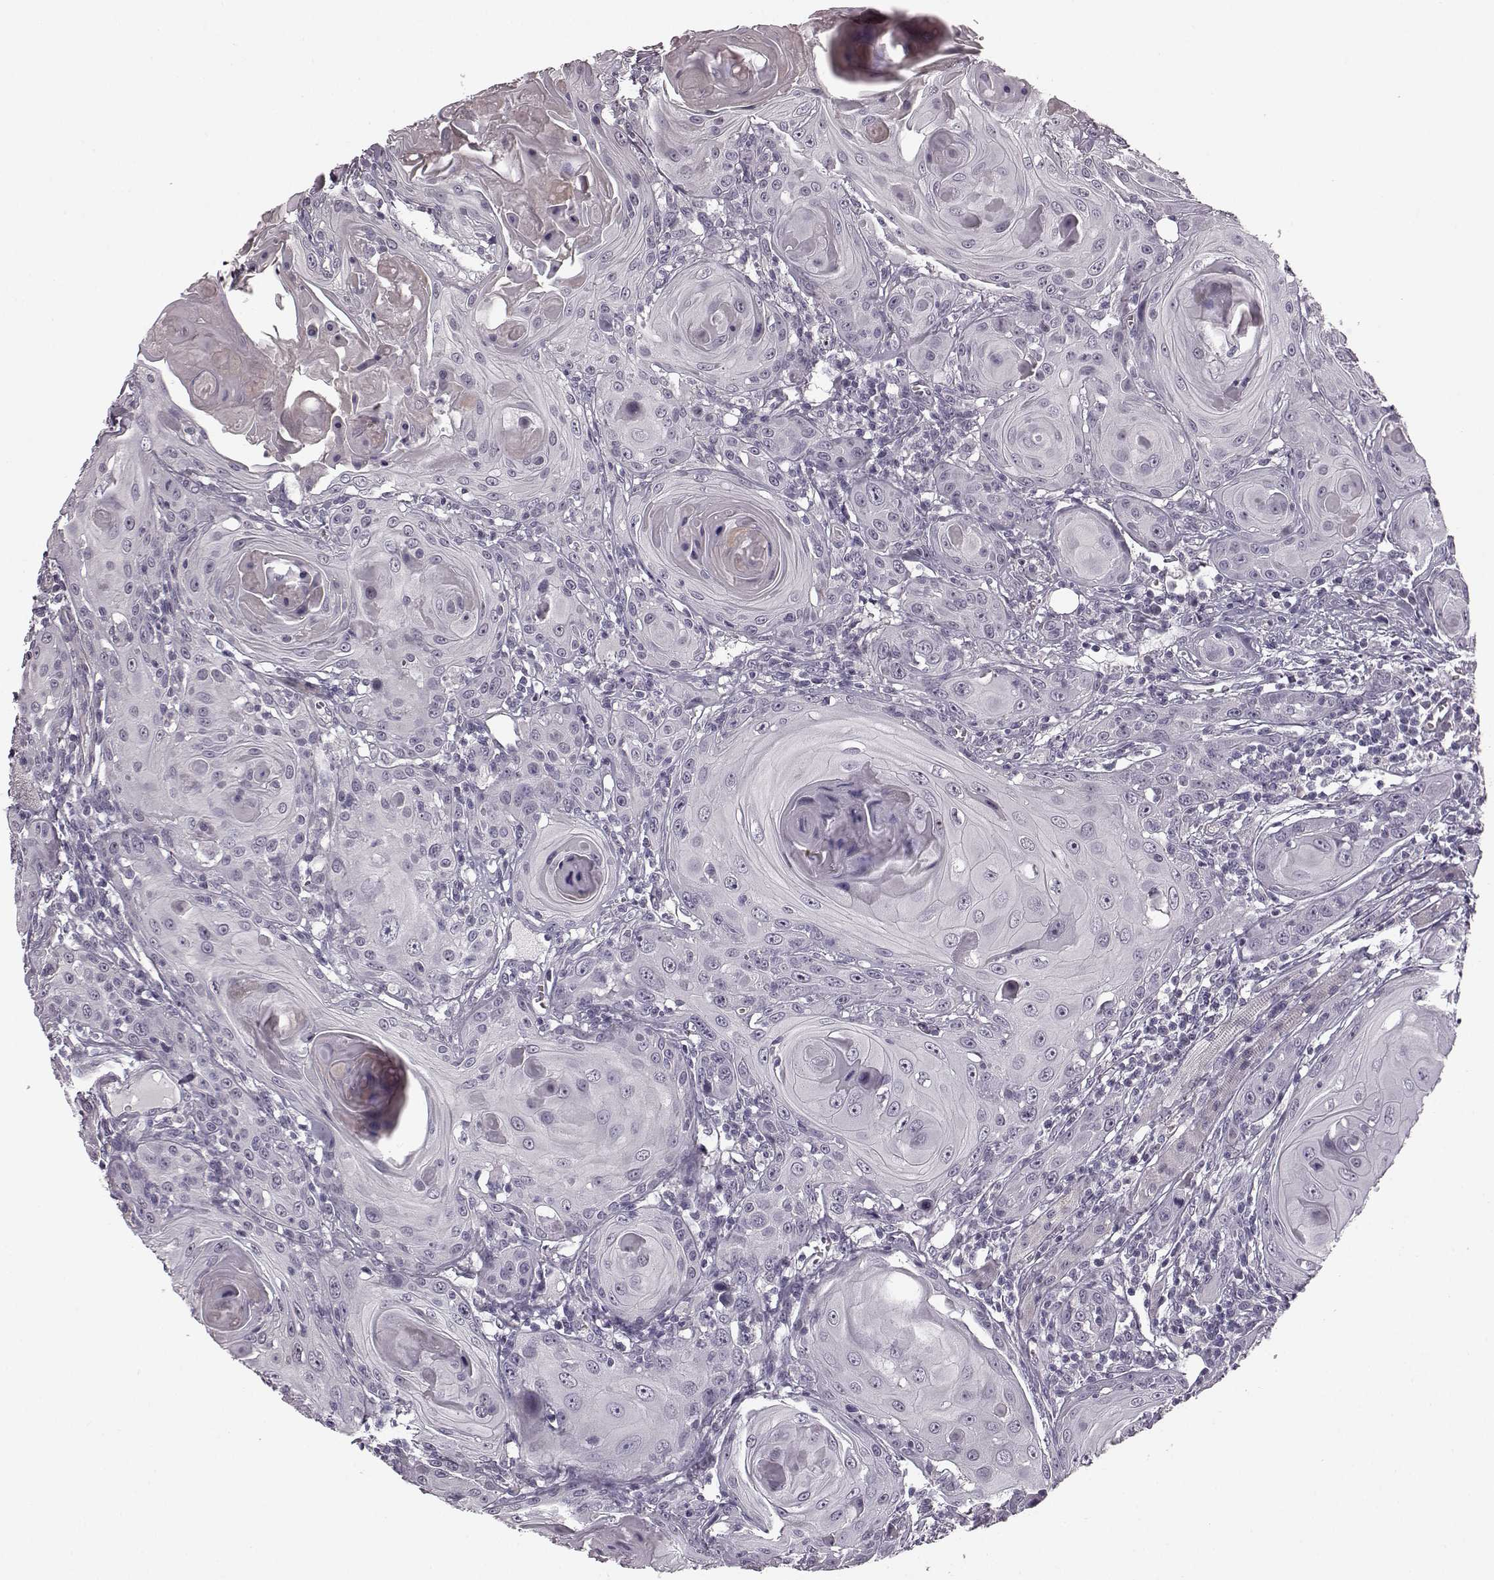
{"staining": {"intensity": "negative", "quantity": "none", "location": "none"}, "tissue": "head and neck cancer", "cell_type": "Tumor cells", "image_type": "cancer", "snomed": [{"axis": "morphology", "description": "Squamous cell carcinoma, NOS"}, {"axis": "topography", "description": "Head-Neck"}], "caption": "Tumor cells are negative for brown protein staining in head and neck cancer (squamous cell carcinoma).", "gene": "SLCO3A1", "patient": {"sex": "female", "age": 80}}